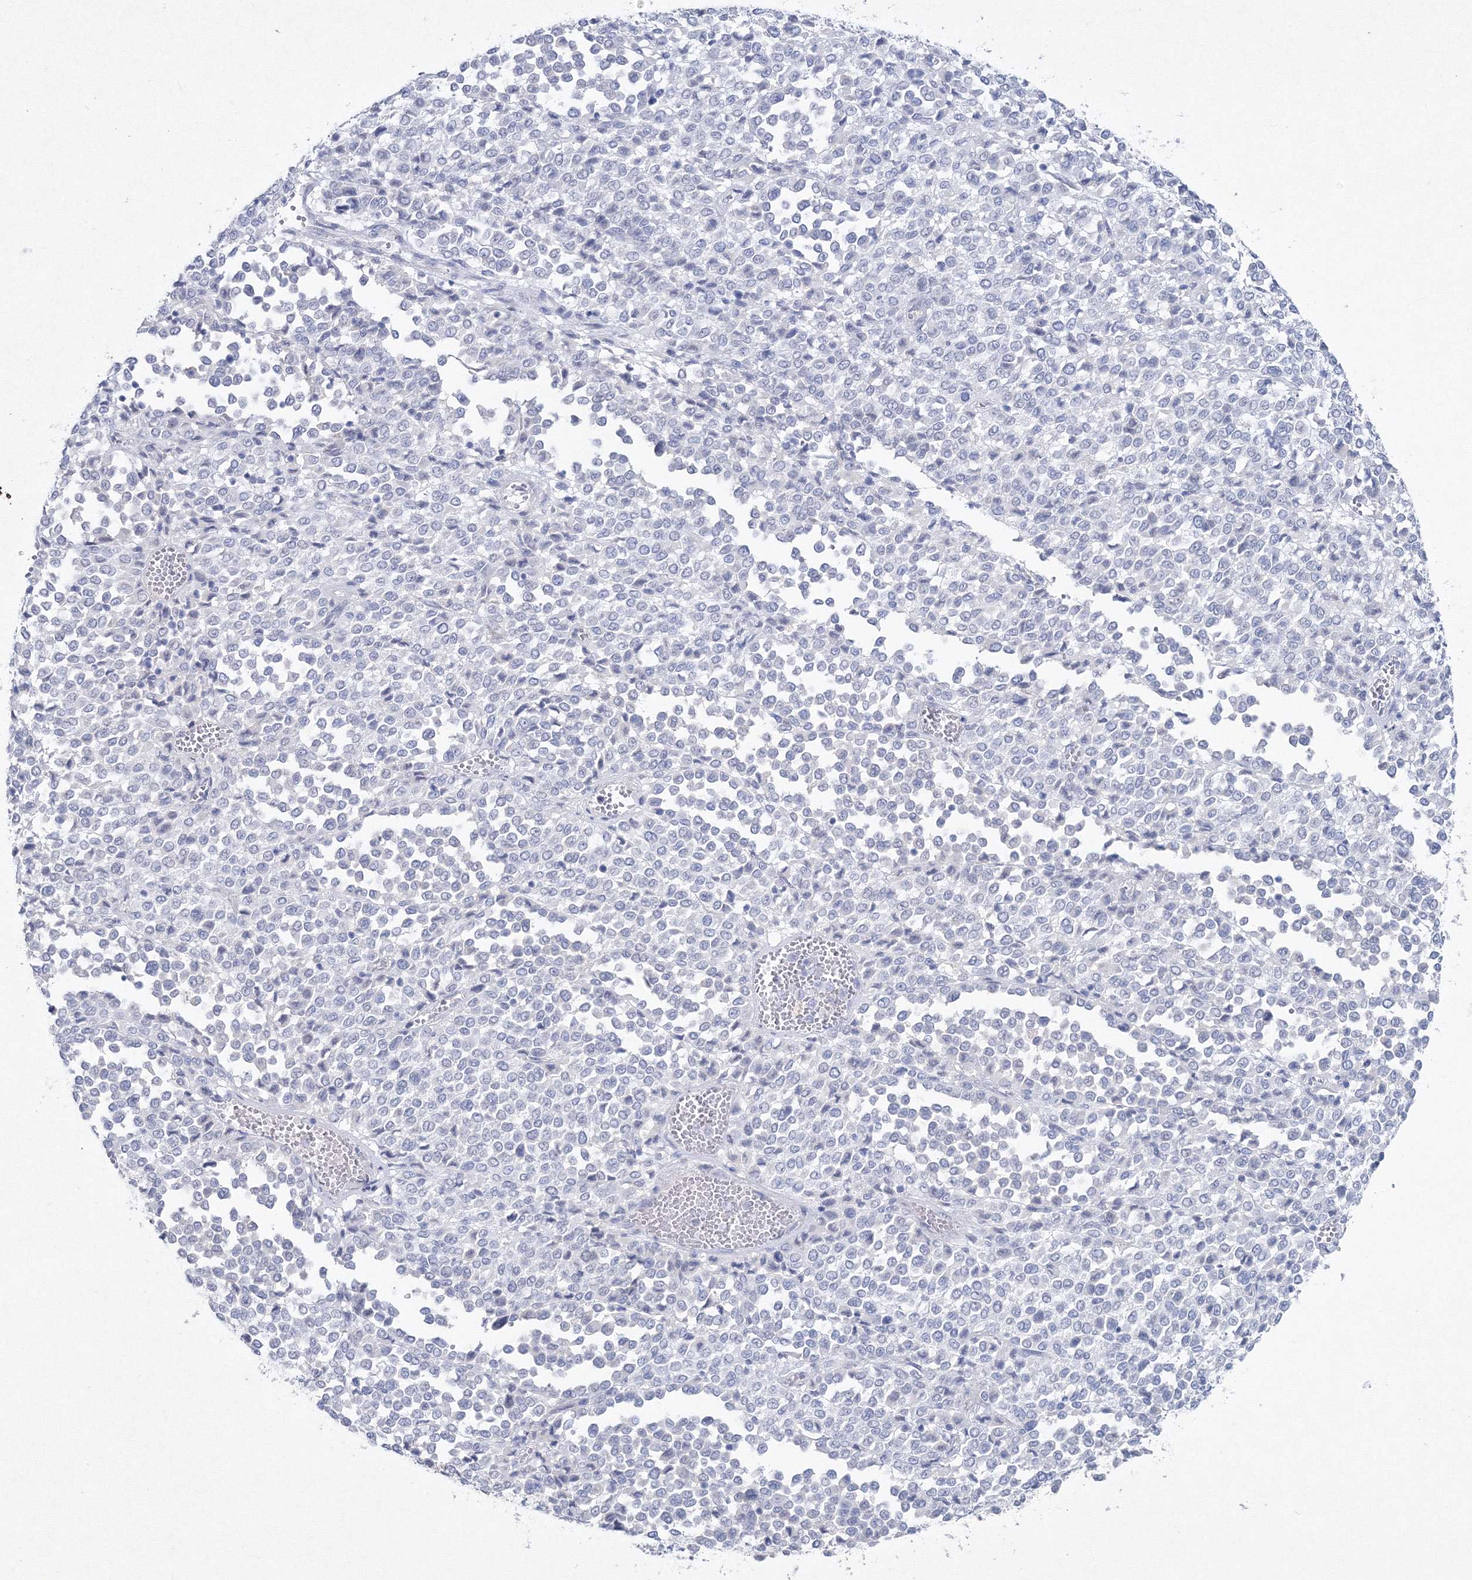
{"staining": {"intensity": "negative", "quantity": "none", "location": "none"}, "tissue": "melanoma", "cell_type": "Tumor cells", "image_type": "cancer", "snomed": [{"axis": "morphology", "description": "Malignant melanoma, Metastatic site"}, {"axis": "topography", "description": "Pancreas"}], "caption": "Micrograph shows no significant protein staining in tumor cells of melanoma. The staining is performed using DAB (3,3'-diaminobenzidine) brown chromogen with nuclei counter-stained in using hematoxylin.", "gene": "GCKR", "patient": {"sex": "female", "age": 30}}